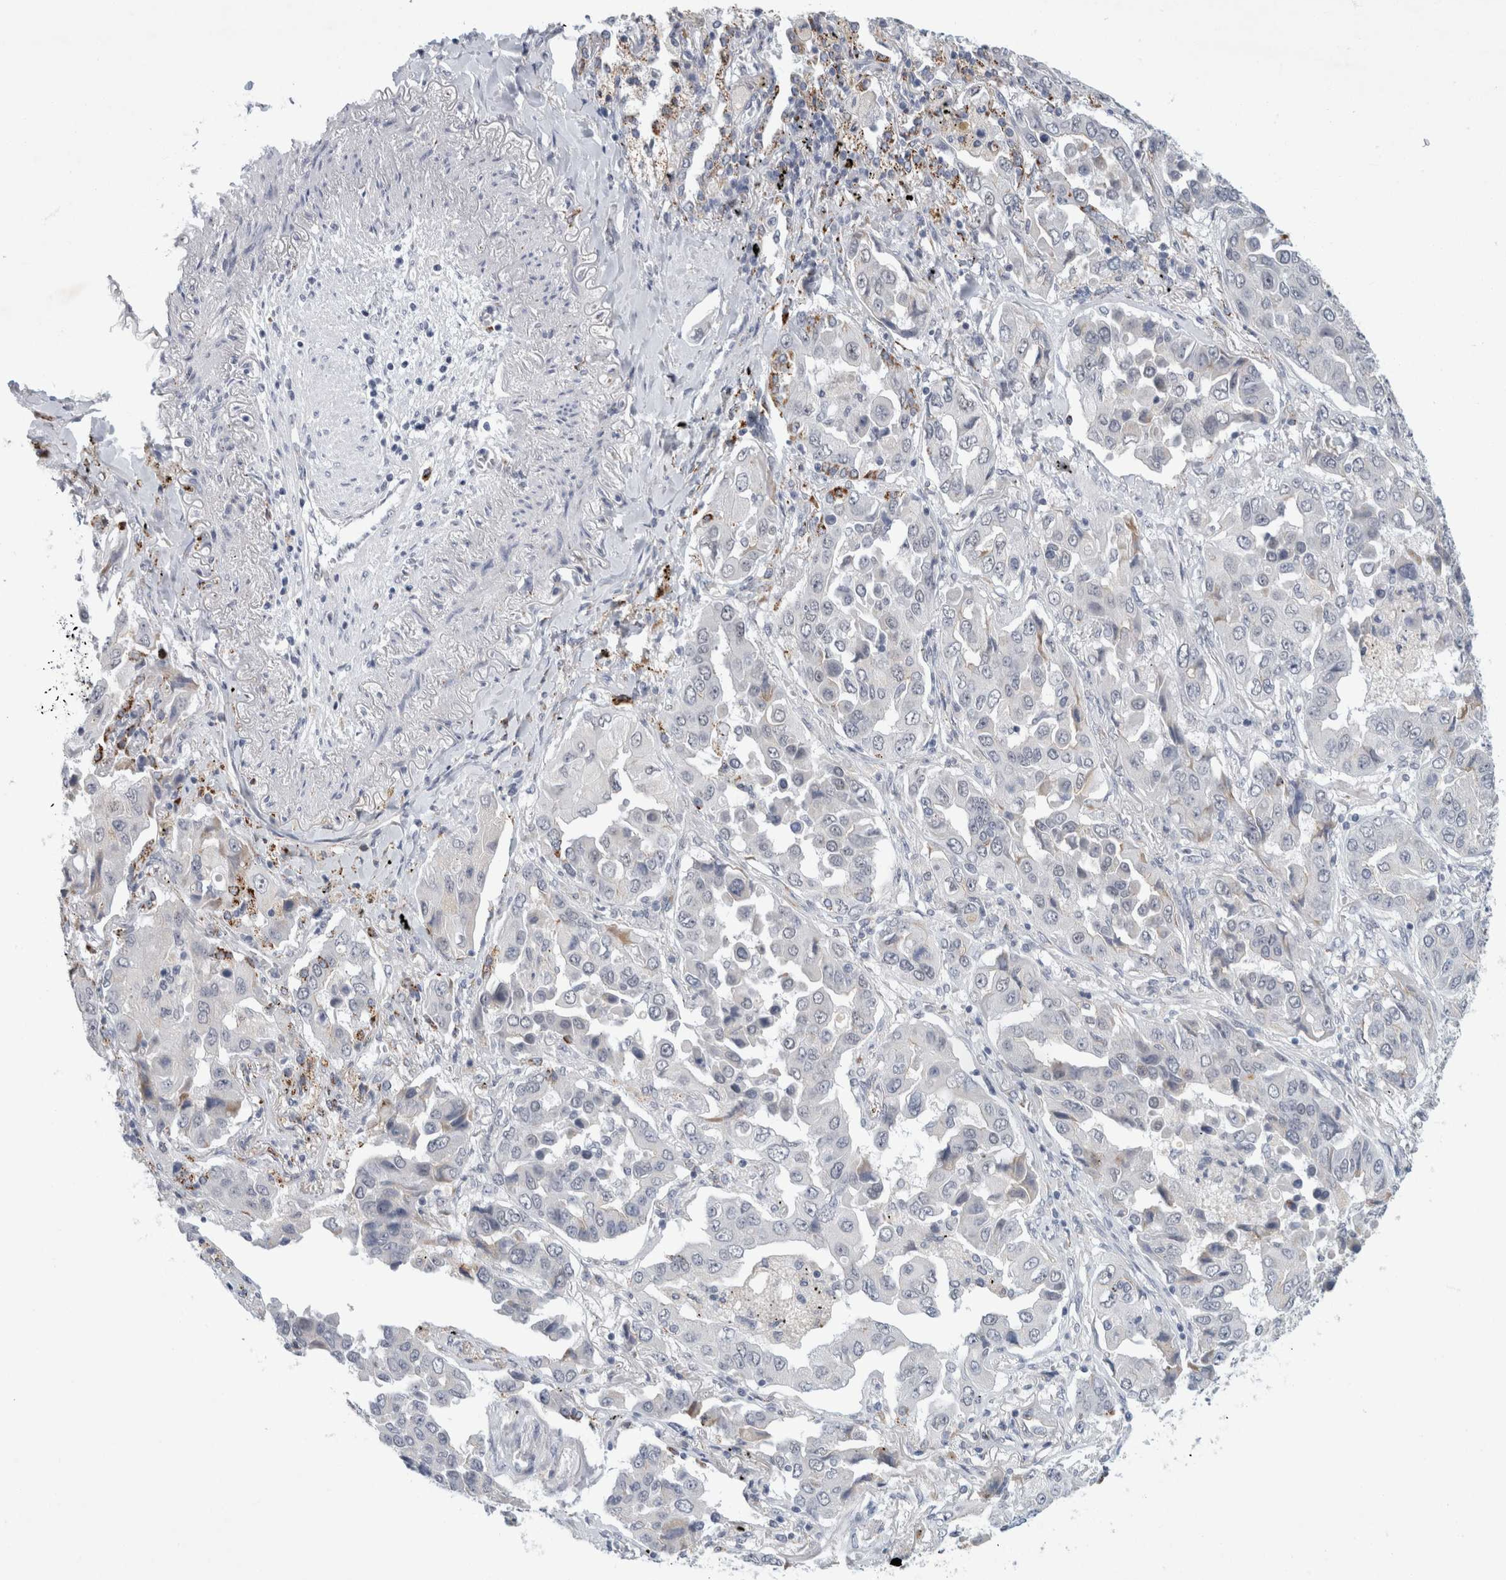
{"staining": {"intensity": "negative", "quantity": "none", "location": "none"}, "tissue": "lung cancer", "cell_type": "Tumor cells", "image_type": "cancer", "snomed": [{"axis": "morphology", "description": "Adenocarcinoma, NOS"}, {"axis": "topography", "description": "Lung"}], "caption": "Tumor cells show no significant protein staining in lung cancer (adenocarcinoma).", "gene": "NIPA1", "patient": {"sex": "female", "age": 65}}